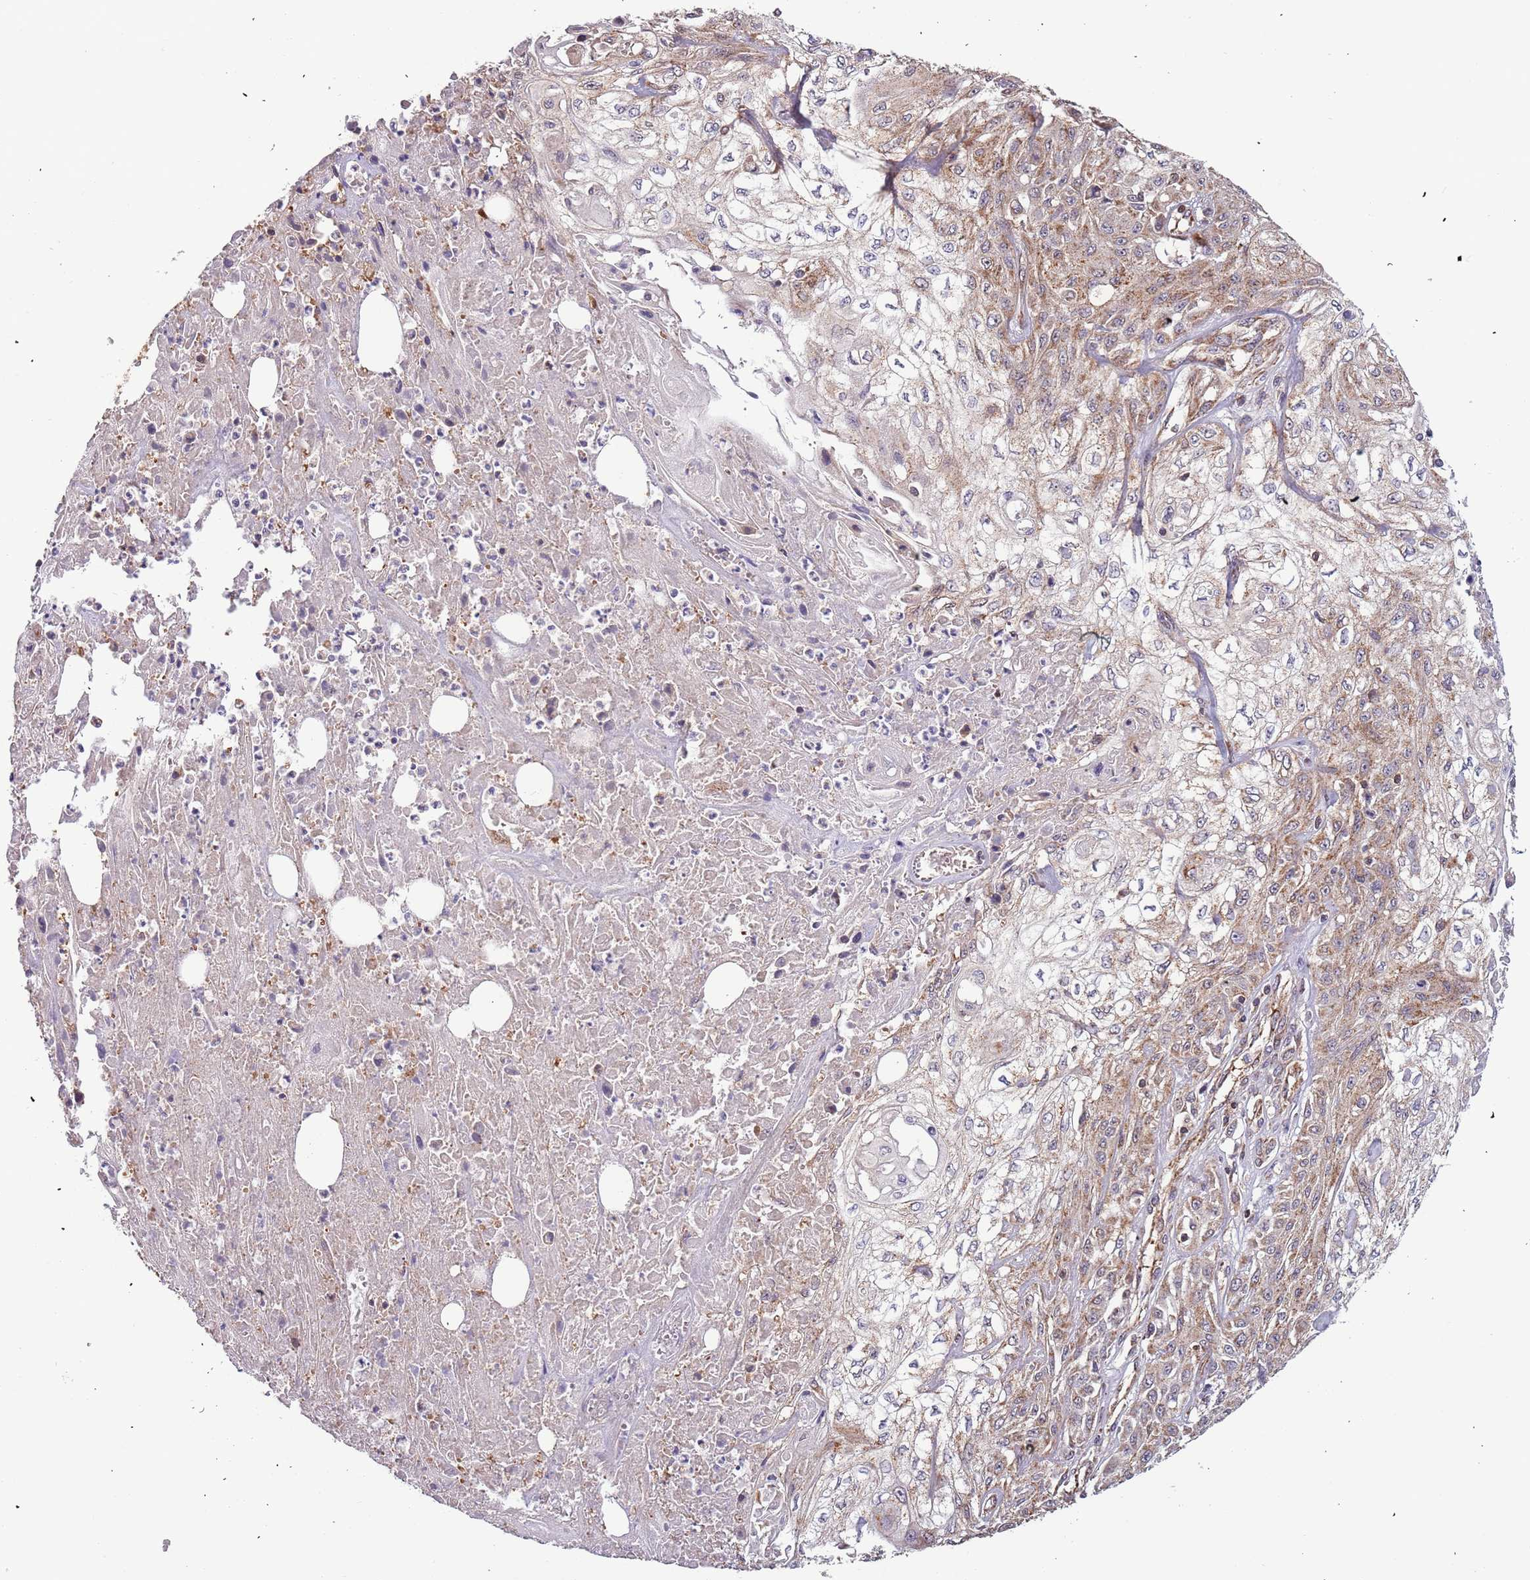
{"staining": {"intensity": "moderate", "quantity": "25%-75%", "location": "cytoplasmic/membranous"}, "tissue": "skin cancer", "cell_type": "Tumor cells", "image_type": "cancer", "snomed": [{"axis": "morphology", "description": "Squamous cell carcinoma, NOS"}, {"axis": "morphology", "description": "Squamous cell carcinoma, metastatic, NOS"}, {"axis": "topography", "description": "Skin"}, {"axis": "topography", "description": "Lymph node"}], "caption": "Moderate cytoplasmic/membranous expression is appreciated in about 25%-75% of tumor cells in skin metastatic squamous cell carcinoma.", "gene": "IL17RD", "patient": {"sex": "male", "age": 75}}